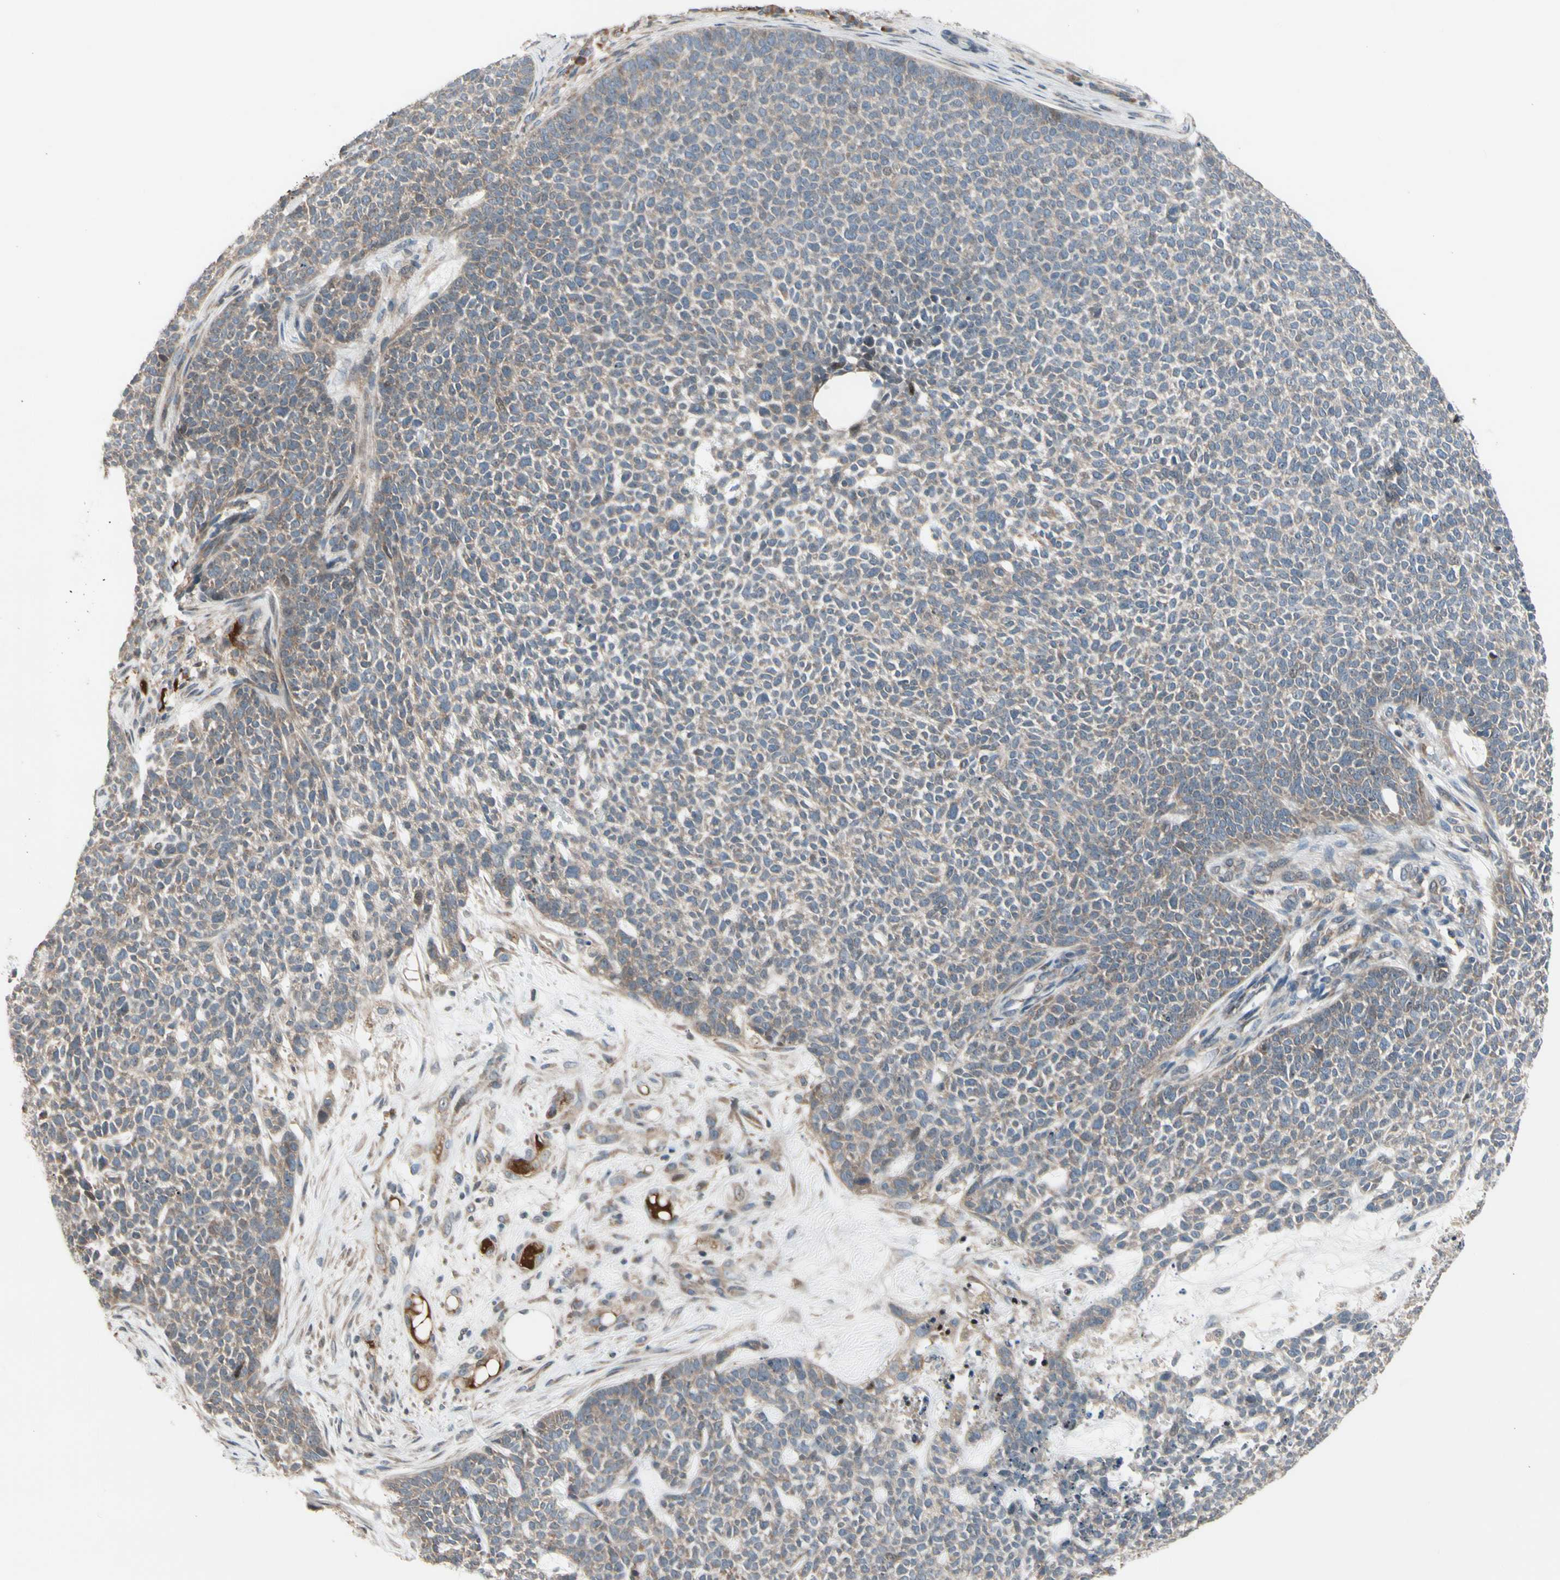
{"staining": {"intensity": "weak", "quantity": ">75%", "location": "cytoplasmic/membranous"}, "tissue": "skin cancer", "cell_type": "Tumor cells", "image_type": "cancer", "snomed": [{"axis": "morphology", "description": "Basal cell carcinoma"}, {"axis": "topography", "description": "Skin"}], "caption": "Skin basal cell carcinoma stained with immunohistochemistry (IHC) displays weak cytoplasmic/membranous expression in about >75% of tumor cells.", "gene": "SNX29", "patient": {"sex": "female", "age": 84}}